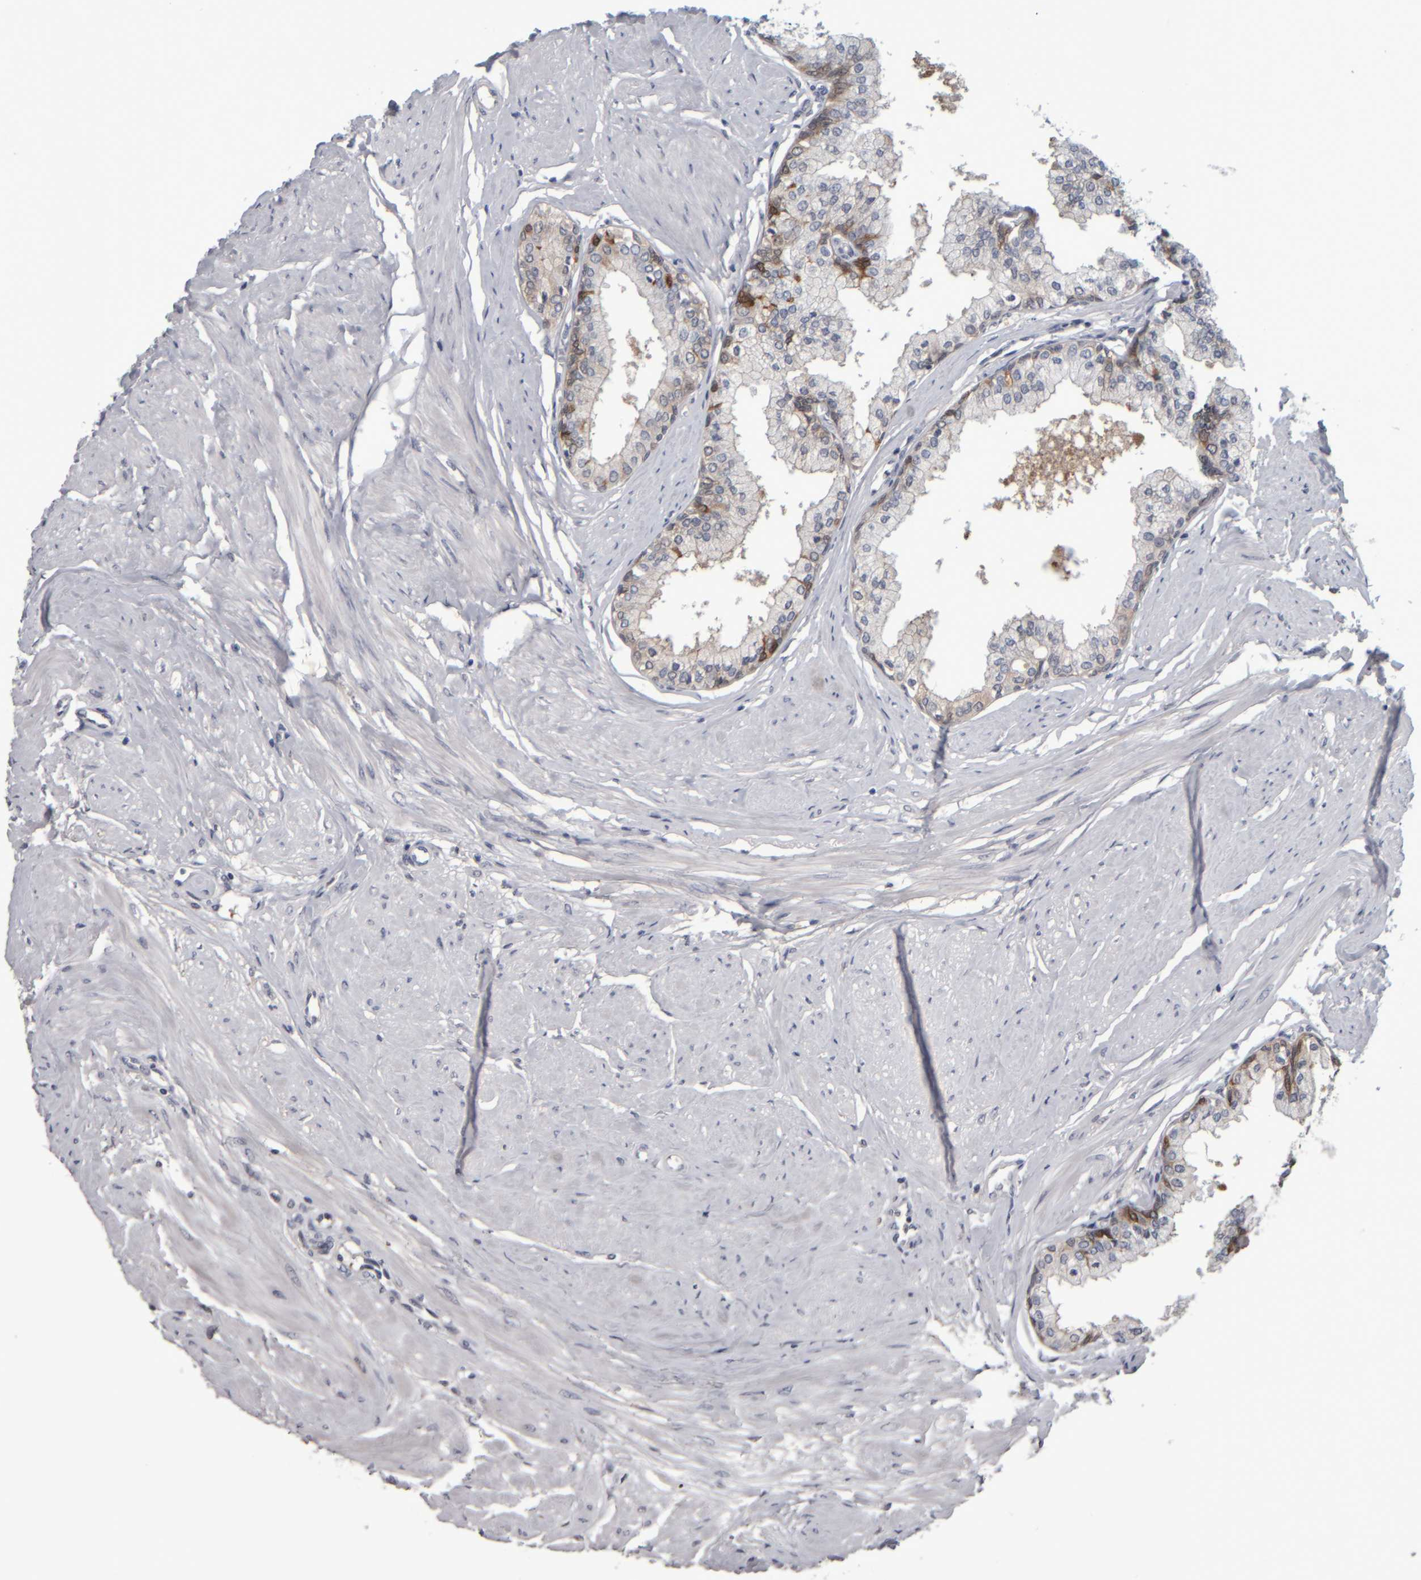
{"staining": {"intensity": "moderate", "quantity": "<25%", "location": "cytoplasmic/membranous"}, "tissue": "seminal vesicle", "cell_type": "Glandular cells", "image_type": "normal", "snomed": [{"axis": "morphology", "description": "Normal tissue, NOS"}, {"axis": "topography", "description": "Prostate"}, {"axis": "topography", "description": "Seminal veicle"}], "caption": "DAB immunohistochemical staining of normal human seminal vesicle displays moderate cytoplasmic/membranous protein positivity in about <25% of glandular cells.", "gene": "COL14A1", "patient": {"sex": "male", "age": 60}}